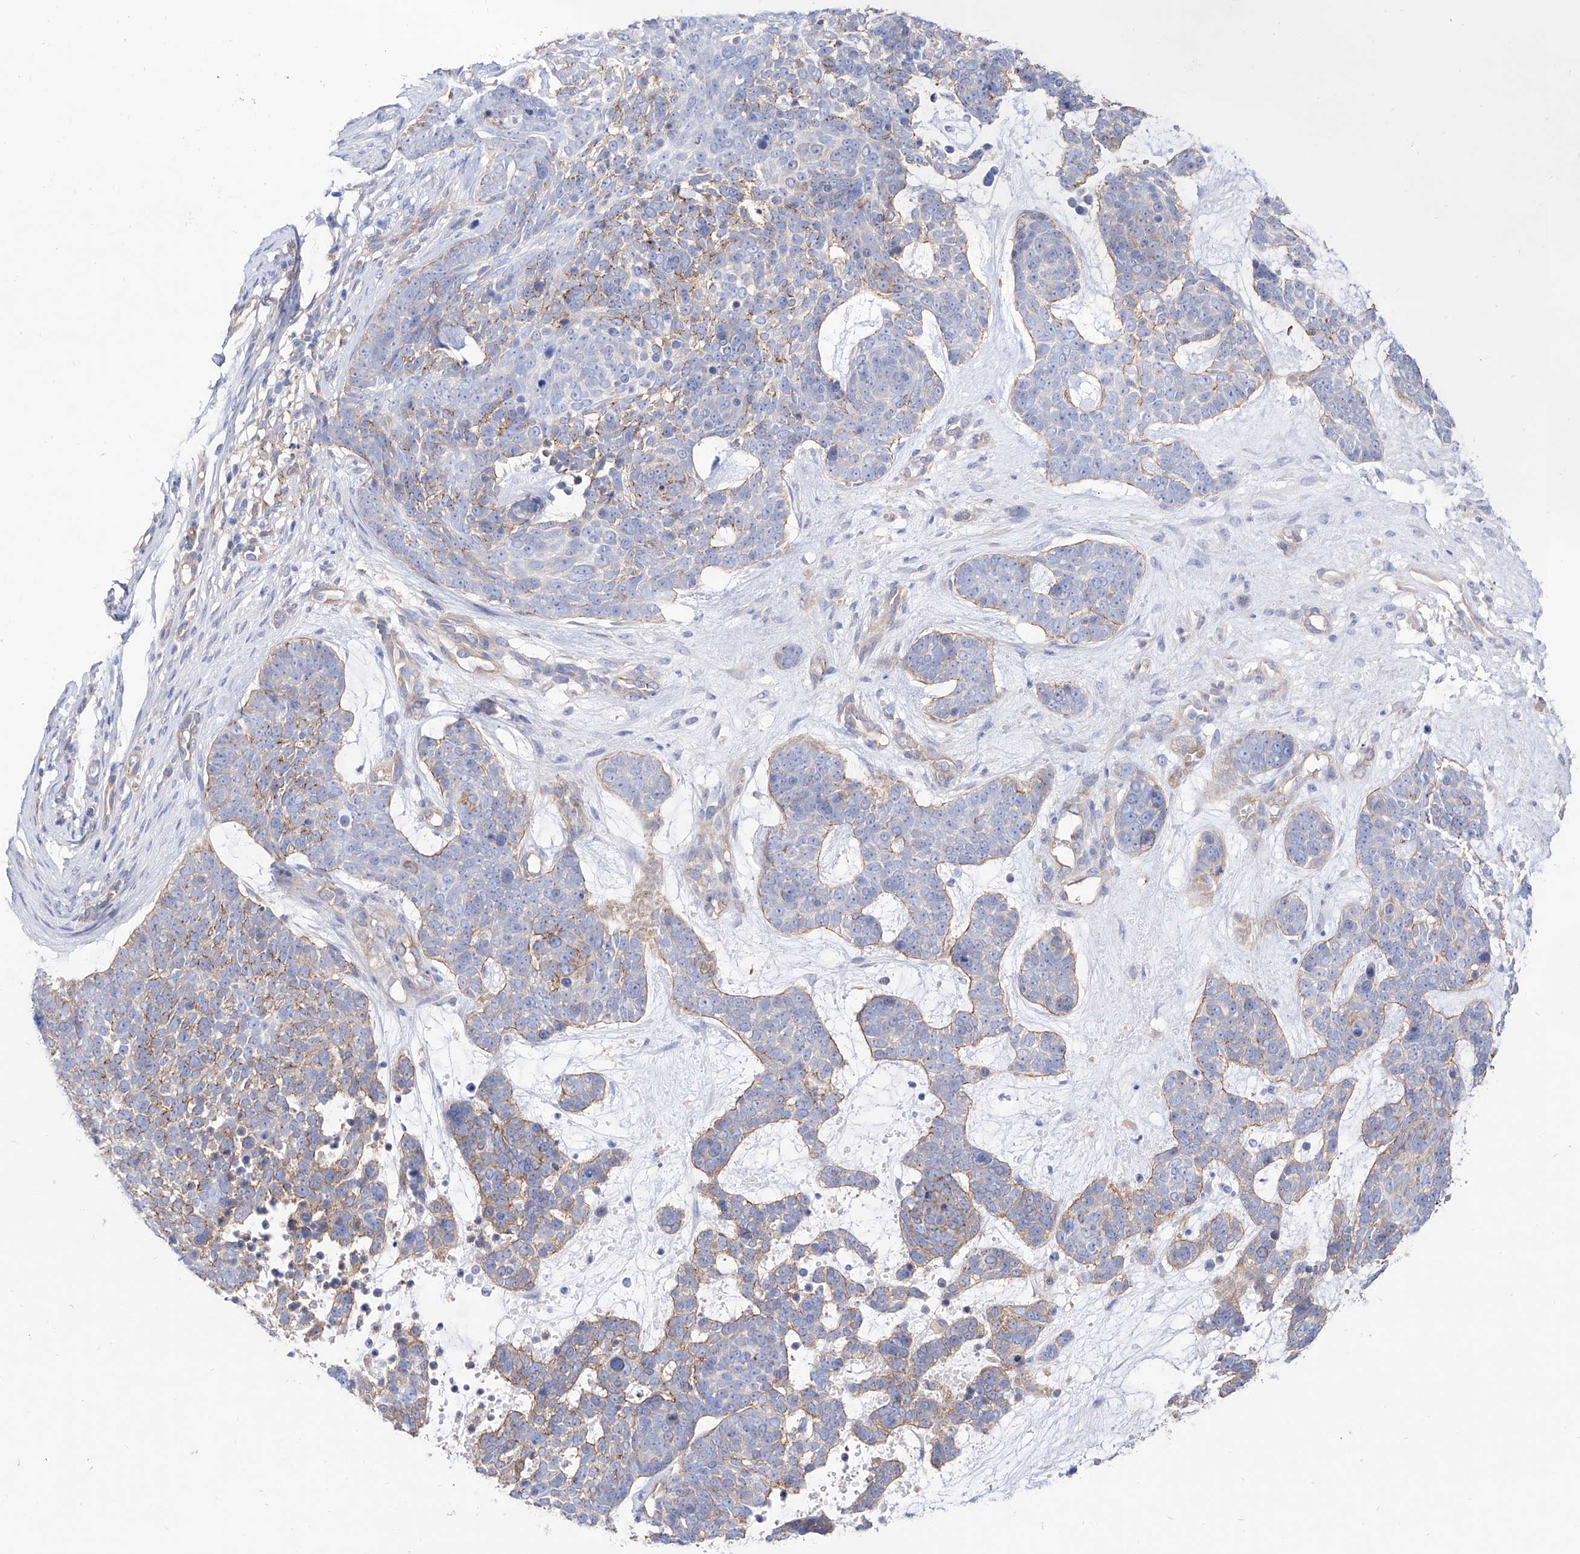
{"staining": {"intensity": "weak", "quantity": "25%-75%", "location": "cytoplasmic/membranous"}, "tissue": "skin cancer", "cell_type": "Tumor cells", "image_type": "cancer", "snomed": [{"axis": "morphology", "description": "Basal cell carcinoma"}, {"axis": "topography", "description": "Skin"}], "caption": "Skin cancer was stained to show a protein in brown. There is low levels of weak cytoplasmic/membranous positivity in about 25%-75% of tumor cells.", "gene": "ZNF653", "patient": {"sex": "female", "age": 81}}